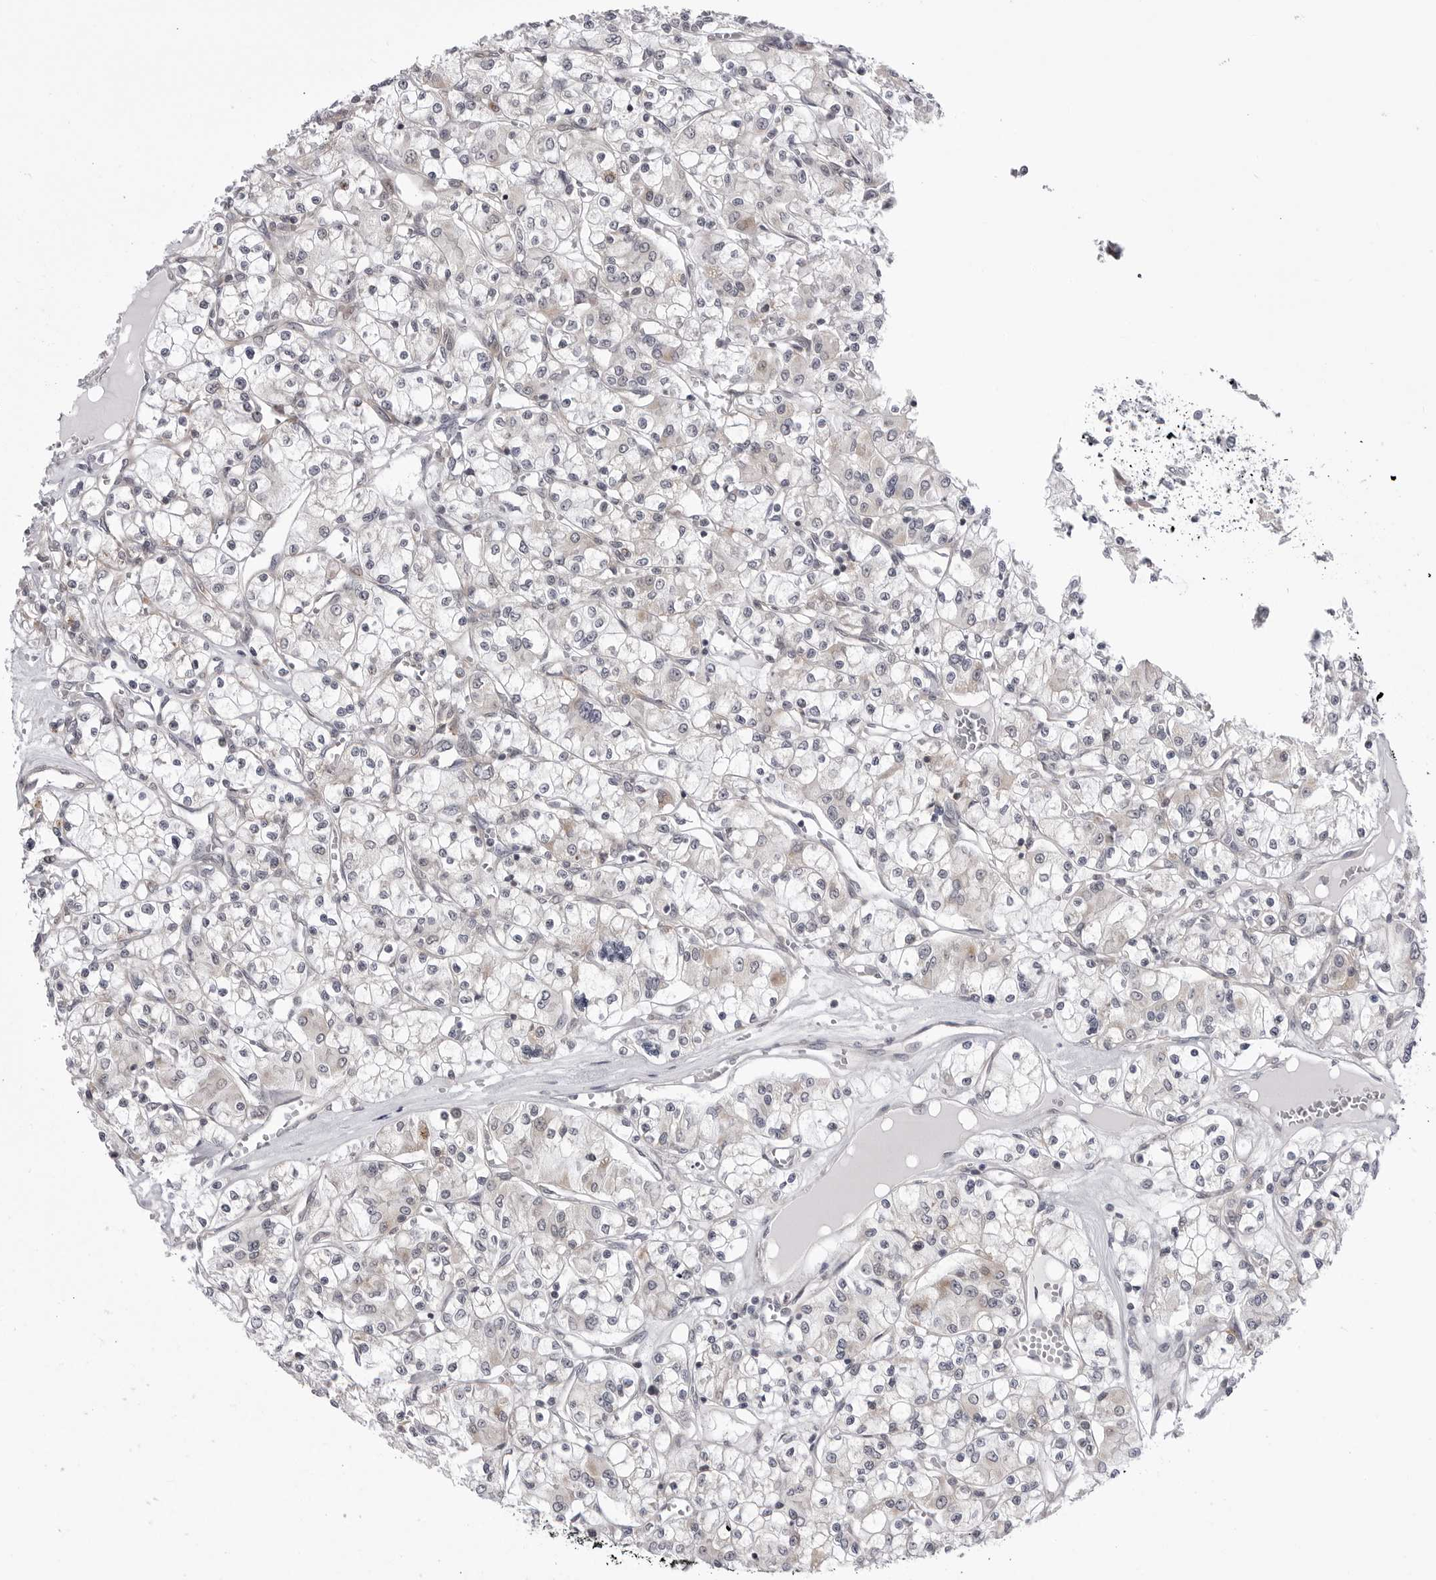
{"staining": {"intensity": "negative", "quantity": "none", "location": "none"}, "tissue": "renal cancer", "cell_type": "Tumor cells", "image_type": "cancer", "snomed": [{"axis": "morphology", "description": "Adenocarcinoma, NOS"}, {"axis": "topography", "description": "Kidney"}], "caption": "Immunohistochemistry image of neoplastic tissue: renal cancer stained with DAB exhibits no significant protein staining in tumor cells. (DAB (3,3'-diaminobenzidine) immunohistochemistry (IHC), high magnification).", "gene": "CCDC18", "patient": {"sex": "female", "age": 59}}